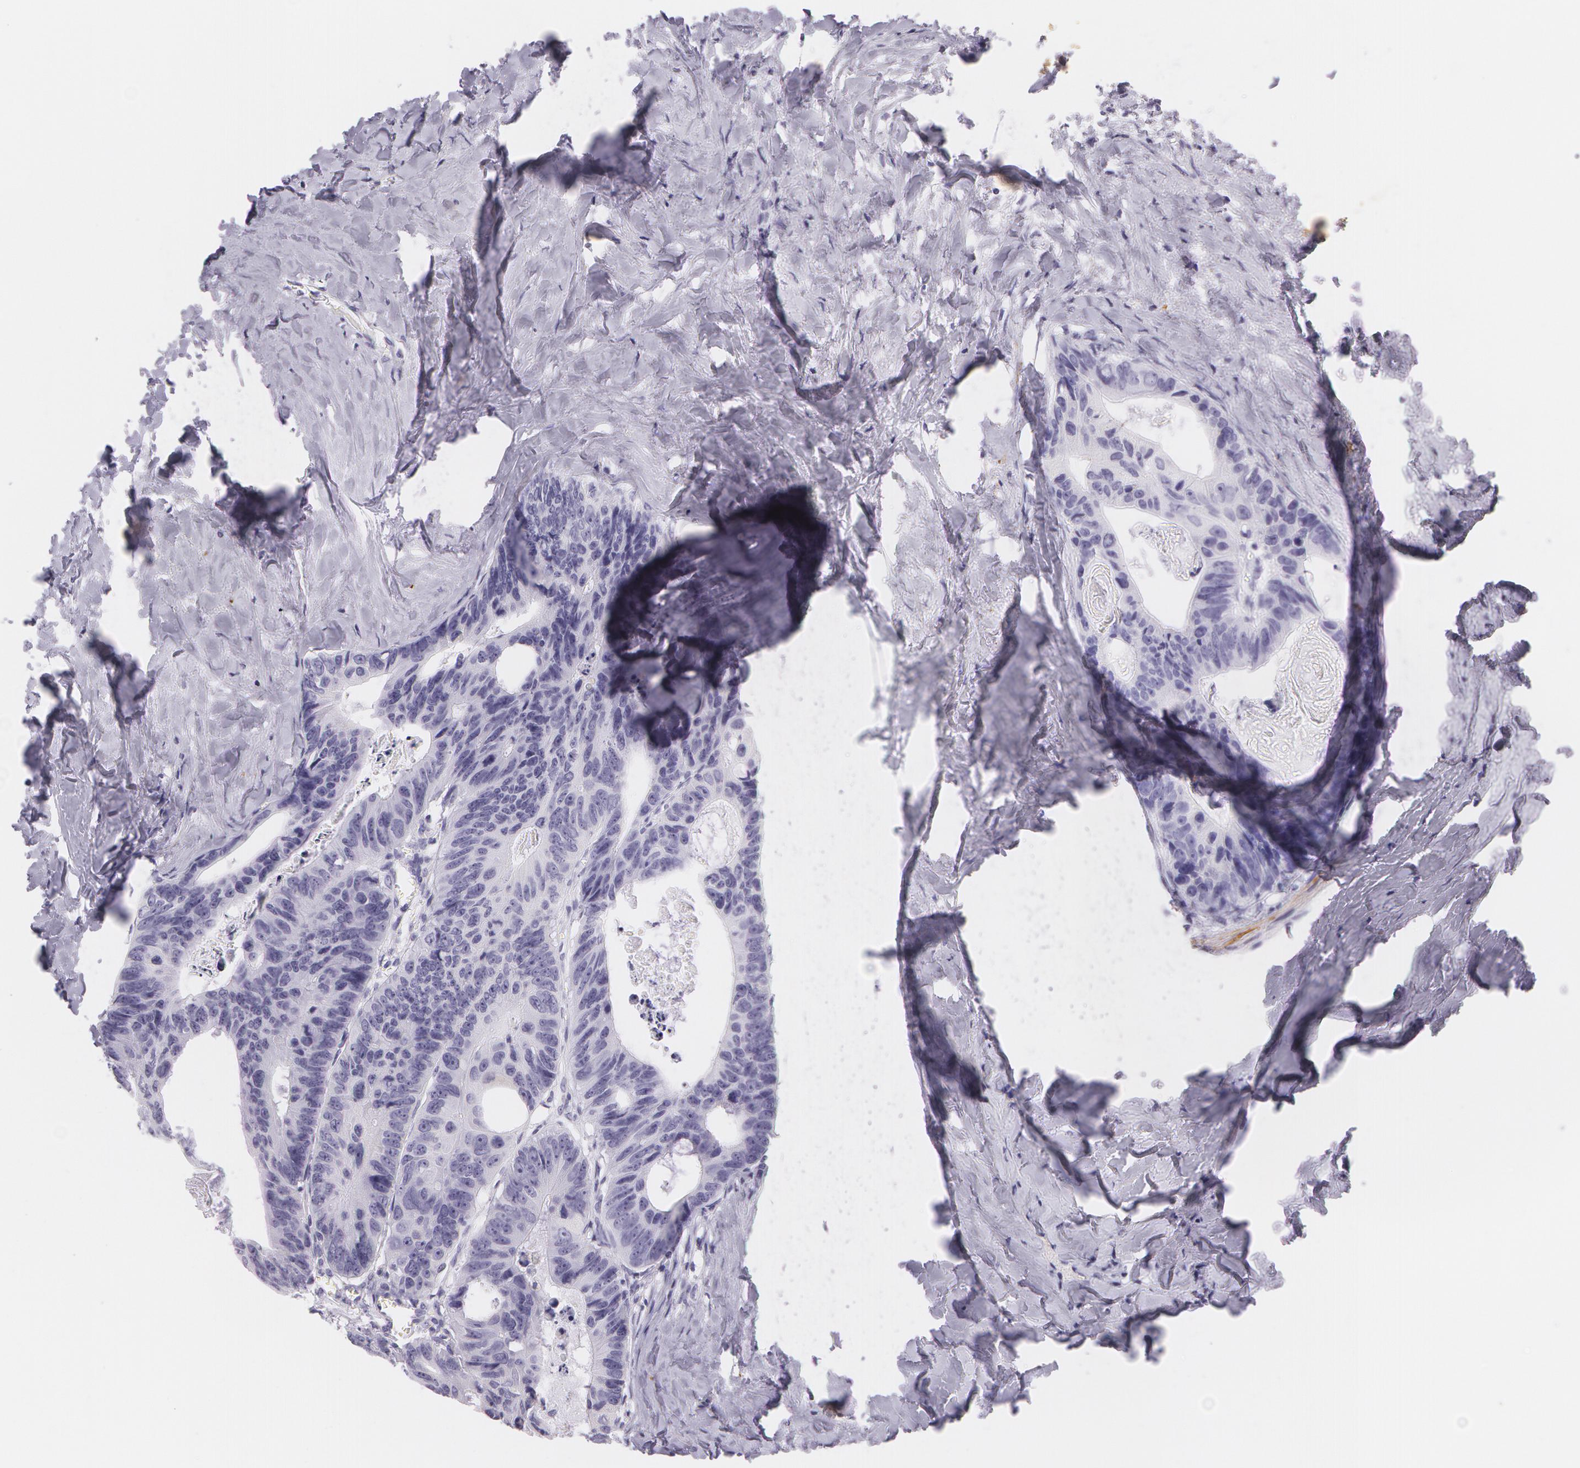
{"staining": {"intensity": "negative", "quantity": "none", "location": "none"}, "tissue": "colorectal cancer", "cell_type": "Tumor cells", "image_type": "cancer", "snomed": [{"axis": "morphology", "description": "Adenocarcinoma, NOS"}, {"axis": "topography", "description": "Colon"}], "caption": "DAB immunohistochemical staining of adenocarcinoma (colorectal) displays no significant expression in tumor cells. (DAB immunohistochemistry, high magnification).", "gene": "SNCG", "patient": {"sex": "female", "age": 55}}